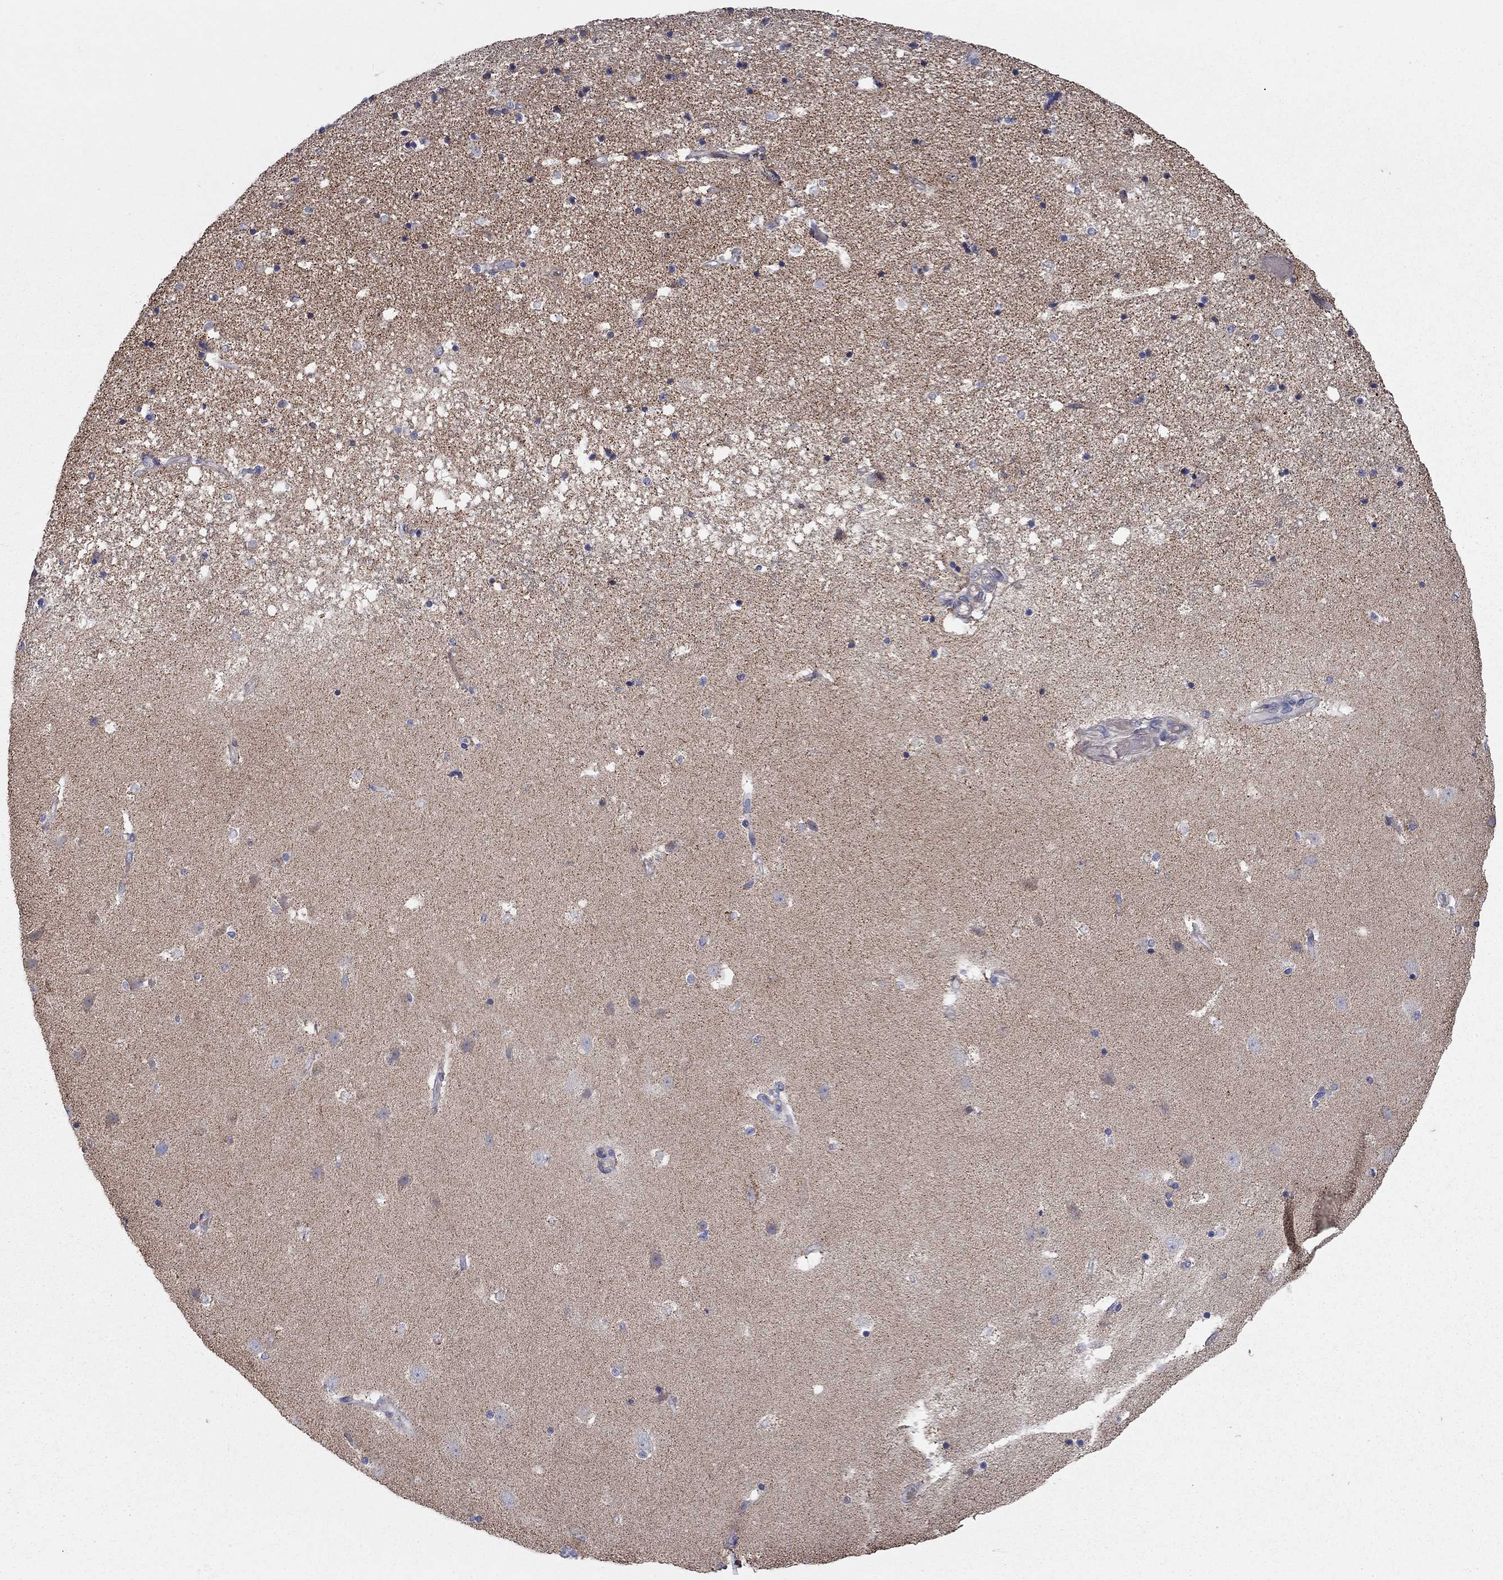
{"staining": {"intensity": "negative", "quantity": "none", "location": "none"}, "tissue": "hippocampus", "cell_type": "Glial cells", "image_type": "normal", "snomed": [{"axis": "morphology", "description": "Normal tissue, NOS"}, {"axis": "topography", "description": "Hippocampus"}], "caption": "Immunohistochemistry photomicrograph of normal hippocampus: human hippocampus stained with DAB (3,3'-diaminobenzidine) reveals no significant protein positivity in glial cells. (Brightfield microscopy of DAB immunohistochemistry (IHC) at high magnification).", "gene": "KANSL1L", "patient": {"sex": "male", "age": 49}}